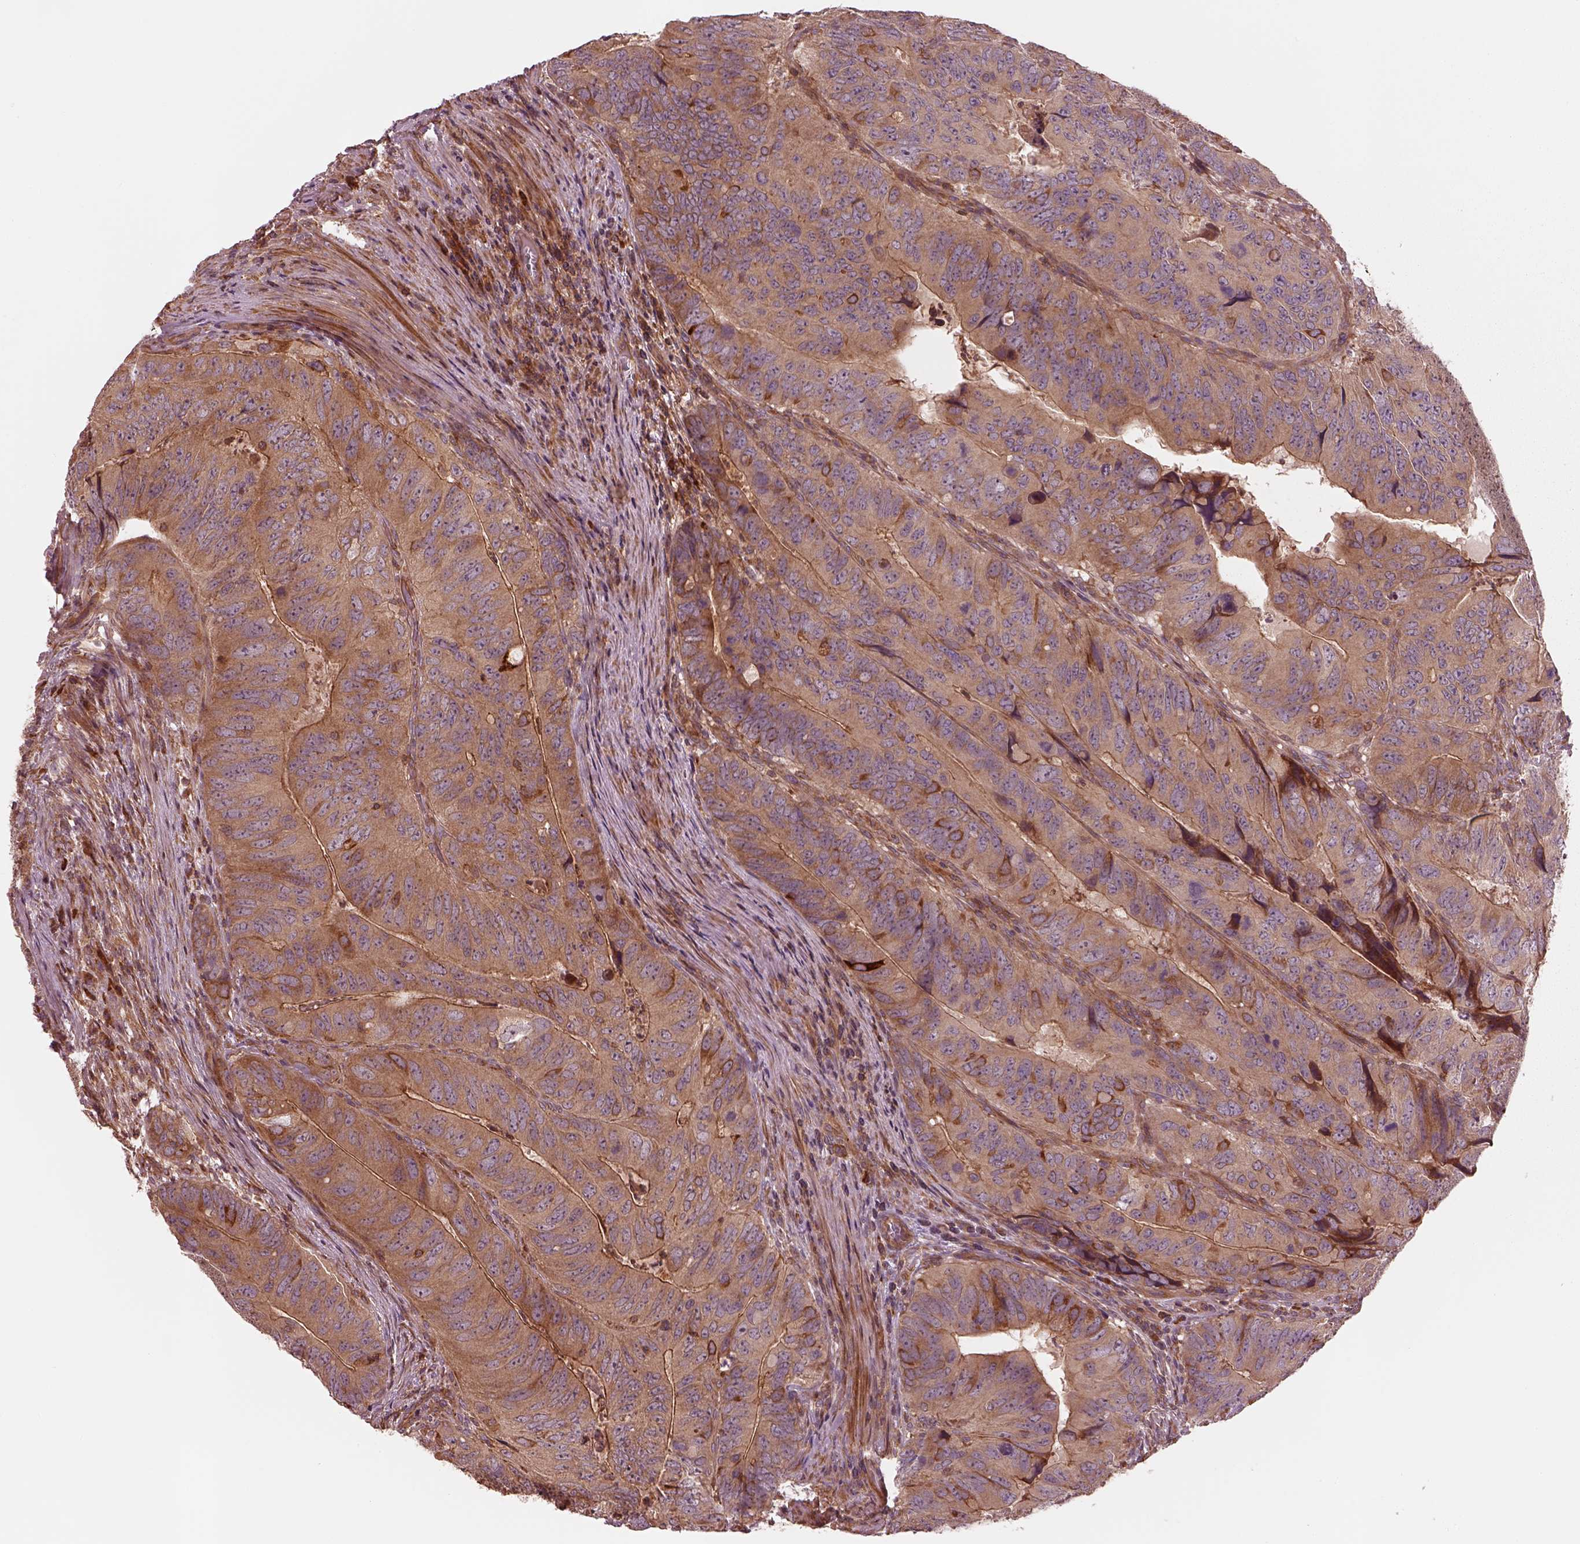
{"staining": {"intensity": "strong", "quantity": "<25%", "location": "cytoplasmic/membranous"}, "tissue": "colorectal cancer", "cell_type": "Tumor cells", "image_type": "cancer", "snomed": [{"axis": "morphology", "description": "Adenocarcinoma, NOS"}, {"axis": "topography", "description": "Colon"}], "caption": "The photomicrograph exhibits immunohistochemical staining of adenocarcinoma (colorectal). There is strong cytoplasmic/membranous staining is appreciated in approximately <25% of tumor cells. The staining was performed using DAB (3,3'-diaminobenzidine), with brown indicating positive protein expression. Nuclei are stained blue with hematoxylin.", "gene": "ASCC2", "patient": {"sex": "male", "age": 79}}